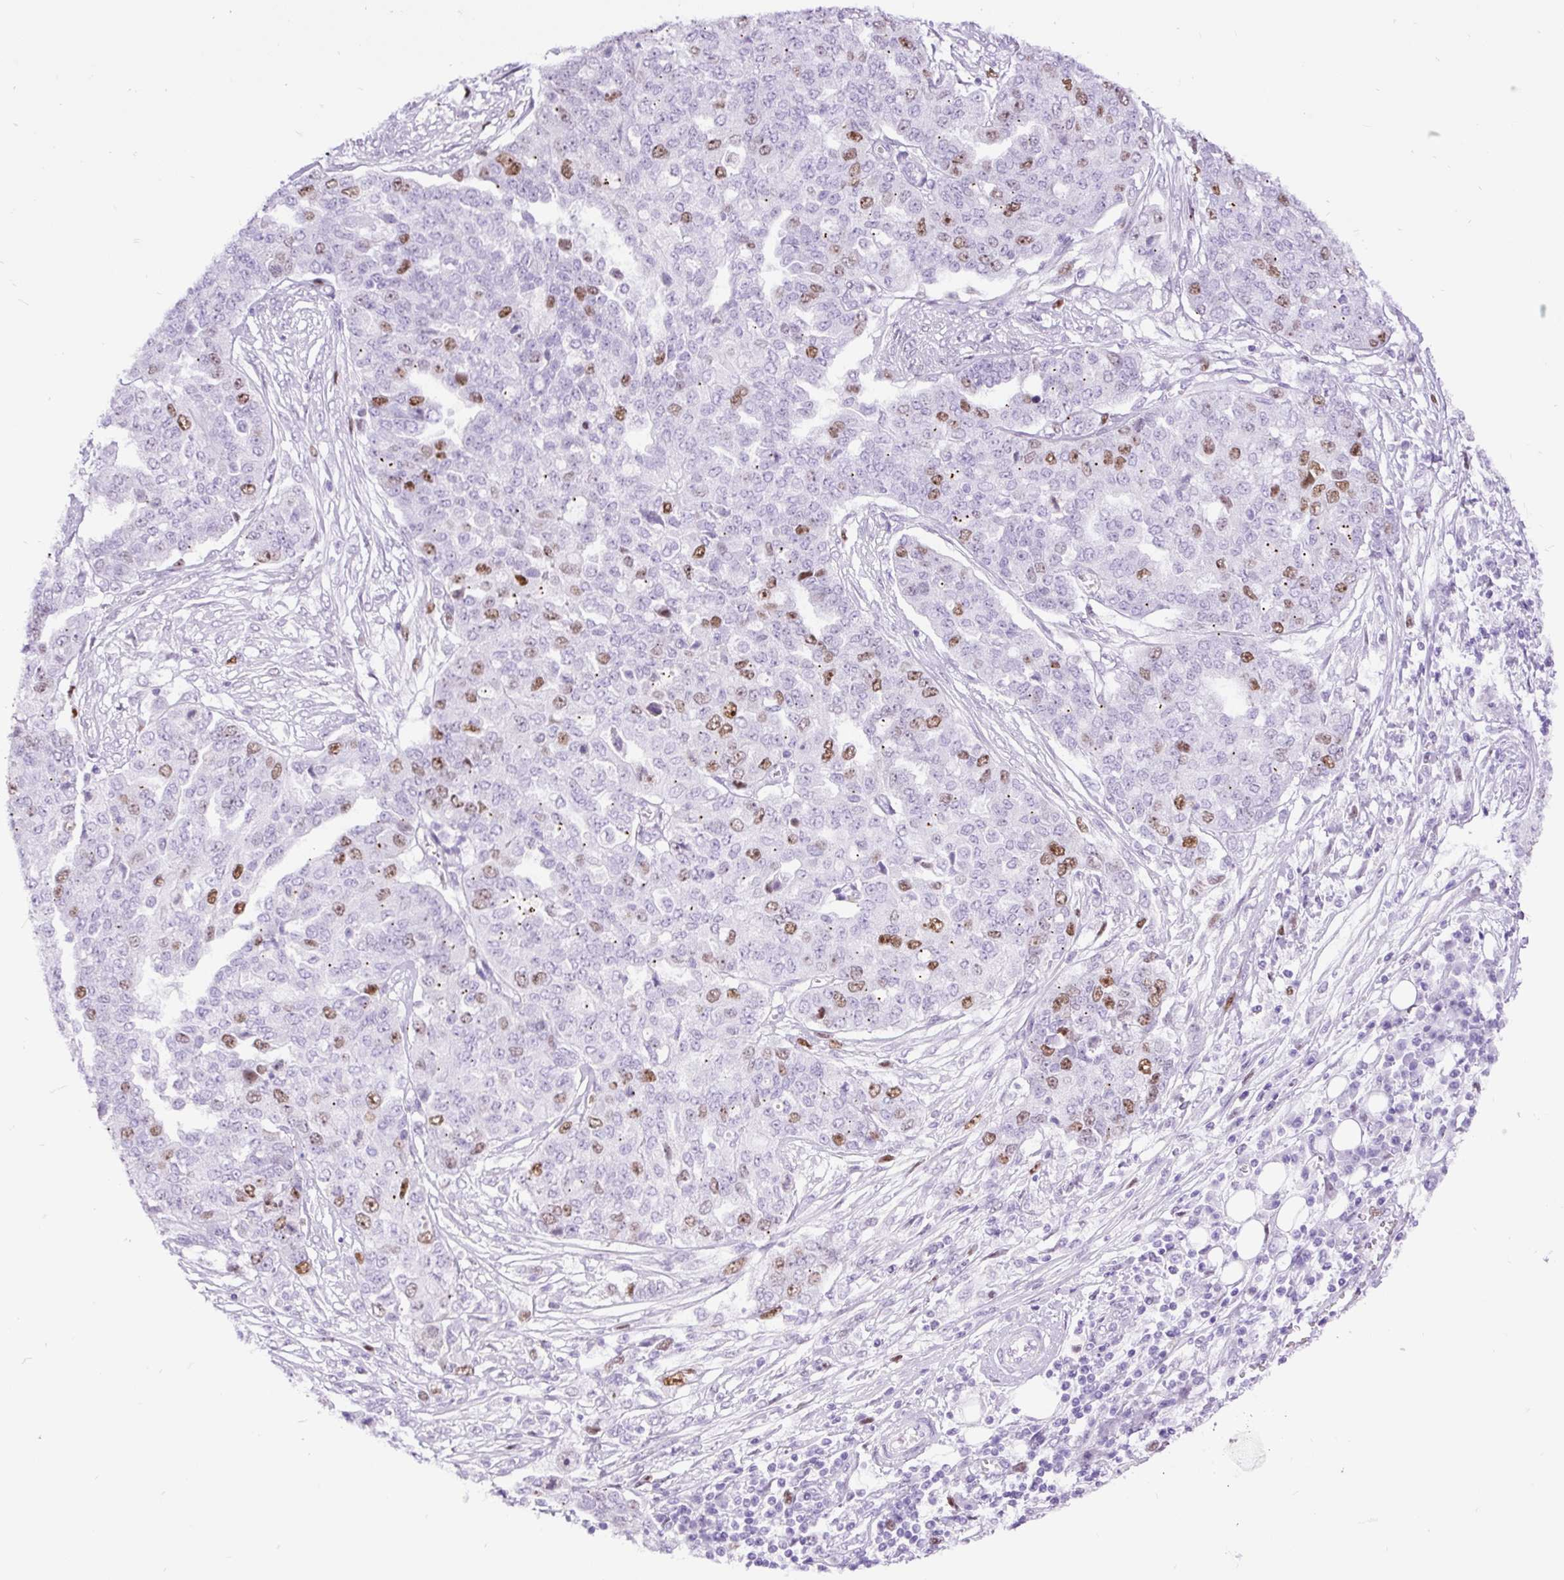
{"staining": {"intensity": "moderate", "quantity": "<25%", "location": "nuclear"}, "tissue": "ovarian cancer", "cell_type": "Tumor cells", "image_type": "cancer", "snomed": [{"axis": "morphology", "description": "Cystadenocarcinoma, serous, NOS"}, {"axis": "topography", "description": "Soft tissue"}, {"axis": "topography", "description": "Ovary"}], "caption": "This histopathology image displays IHC staining of human ovarian serous cystadenocarcinoma, with low moderate nuclear positivity in approximately <25% of tumor cells.", "gene": "RACGAP1", "patient": {"sex": "female", "age": 57}}